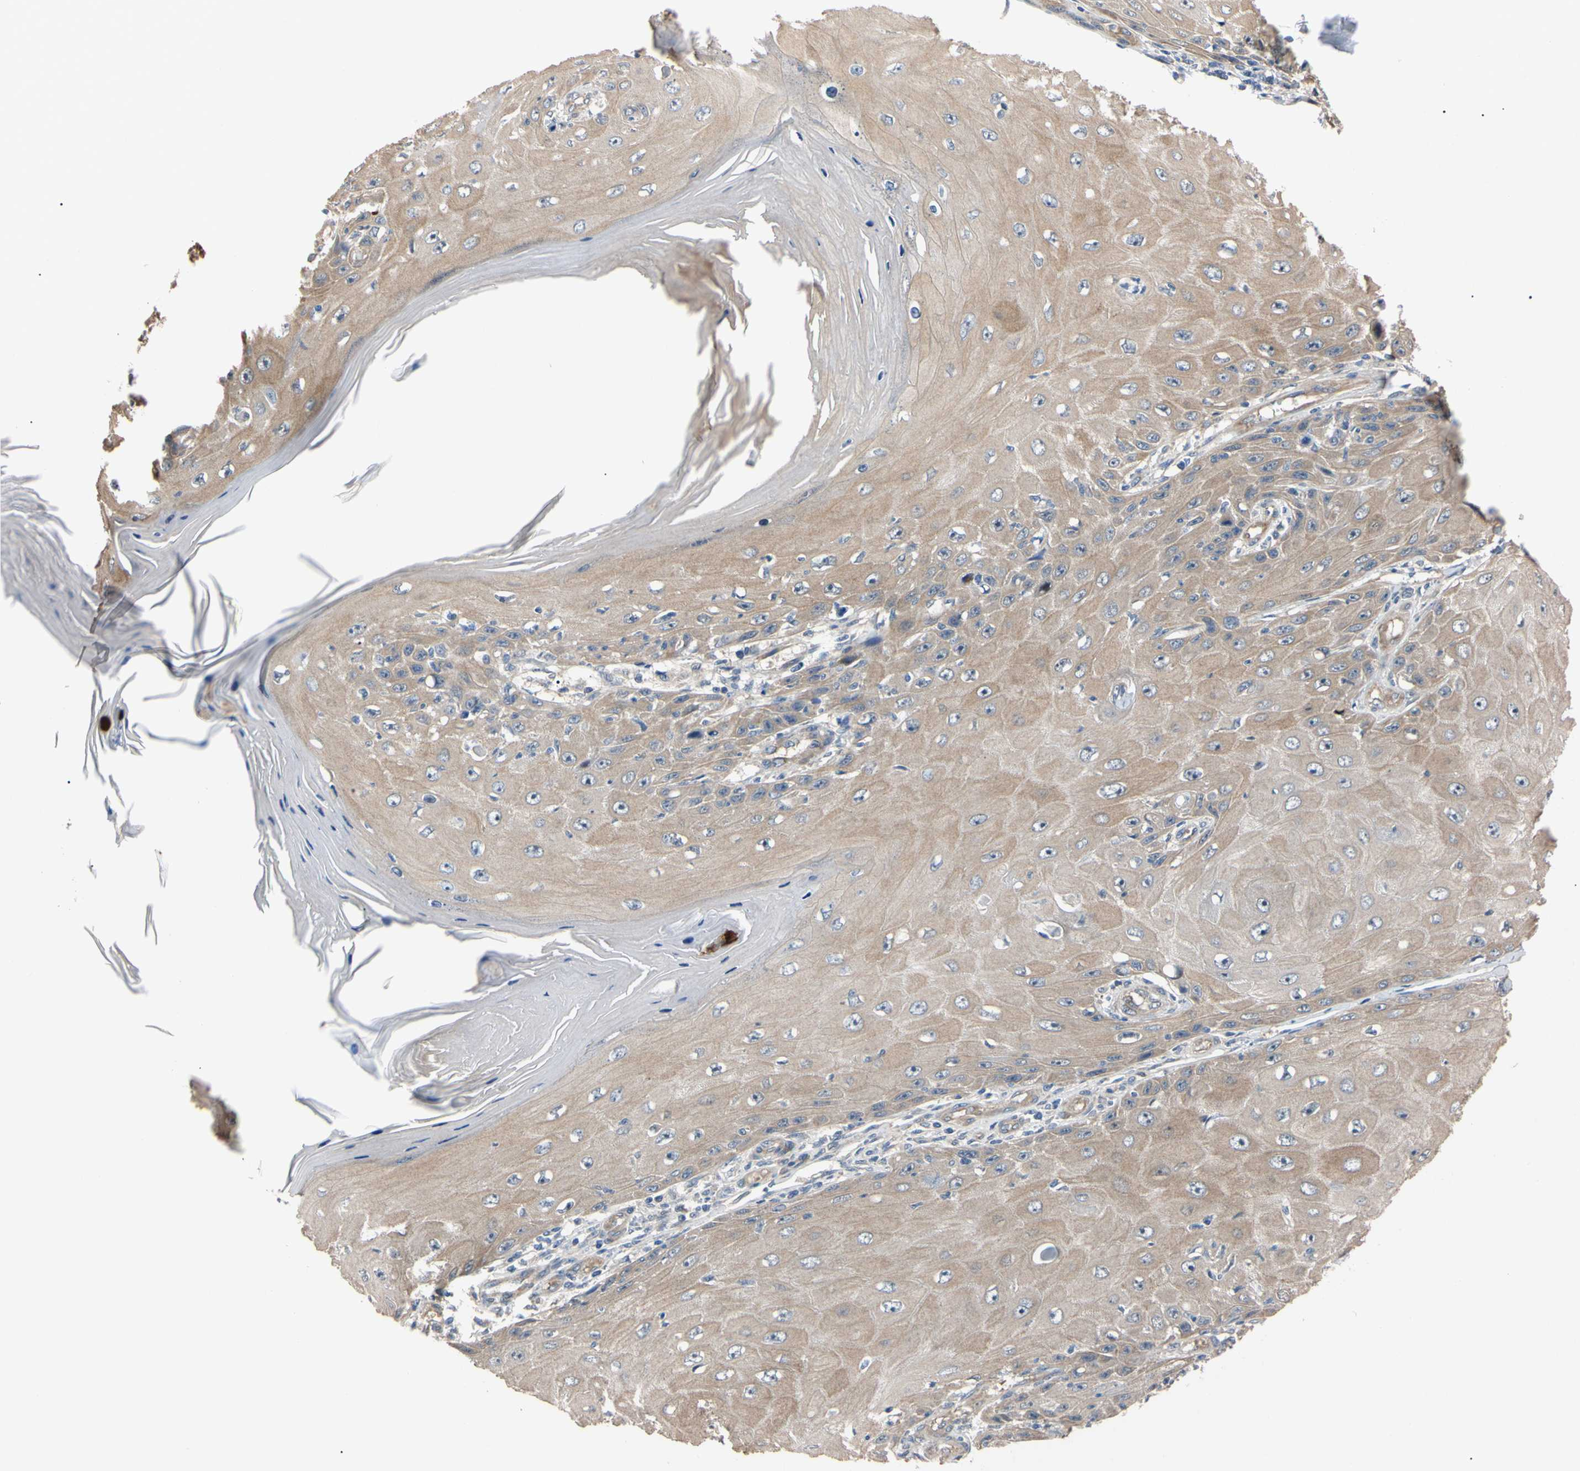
{"staining": {"intensity": "moderate", "quantity": "<25%", "location": "cytoplasmic/membranous"}, "tissue": "skin cancer", "cell_type": "Tumor cells", "image_type": "cancer", "snomed": [{"axis": "morphology", "description": "Squamous cell carcinoma, NOS"}, {"axis": "topography", "description": "Skin"}], "caption": "The micrograph exhibits staining of squamous cell carcinoma (skin), revealing moderate cytoplasmic/membranous protein positivity (brown color) within tumor cells.", "gene": "RARS1", "patient": {"sex": "female", "age": 73}}